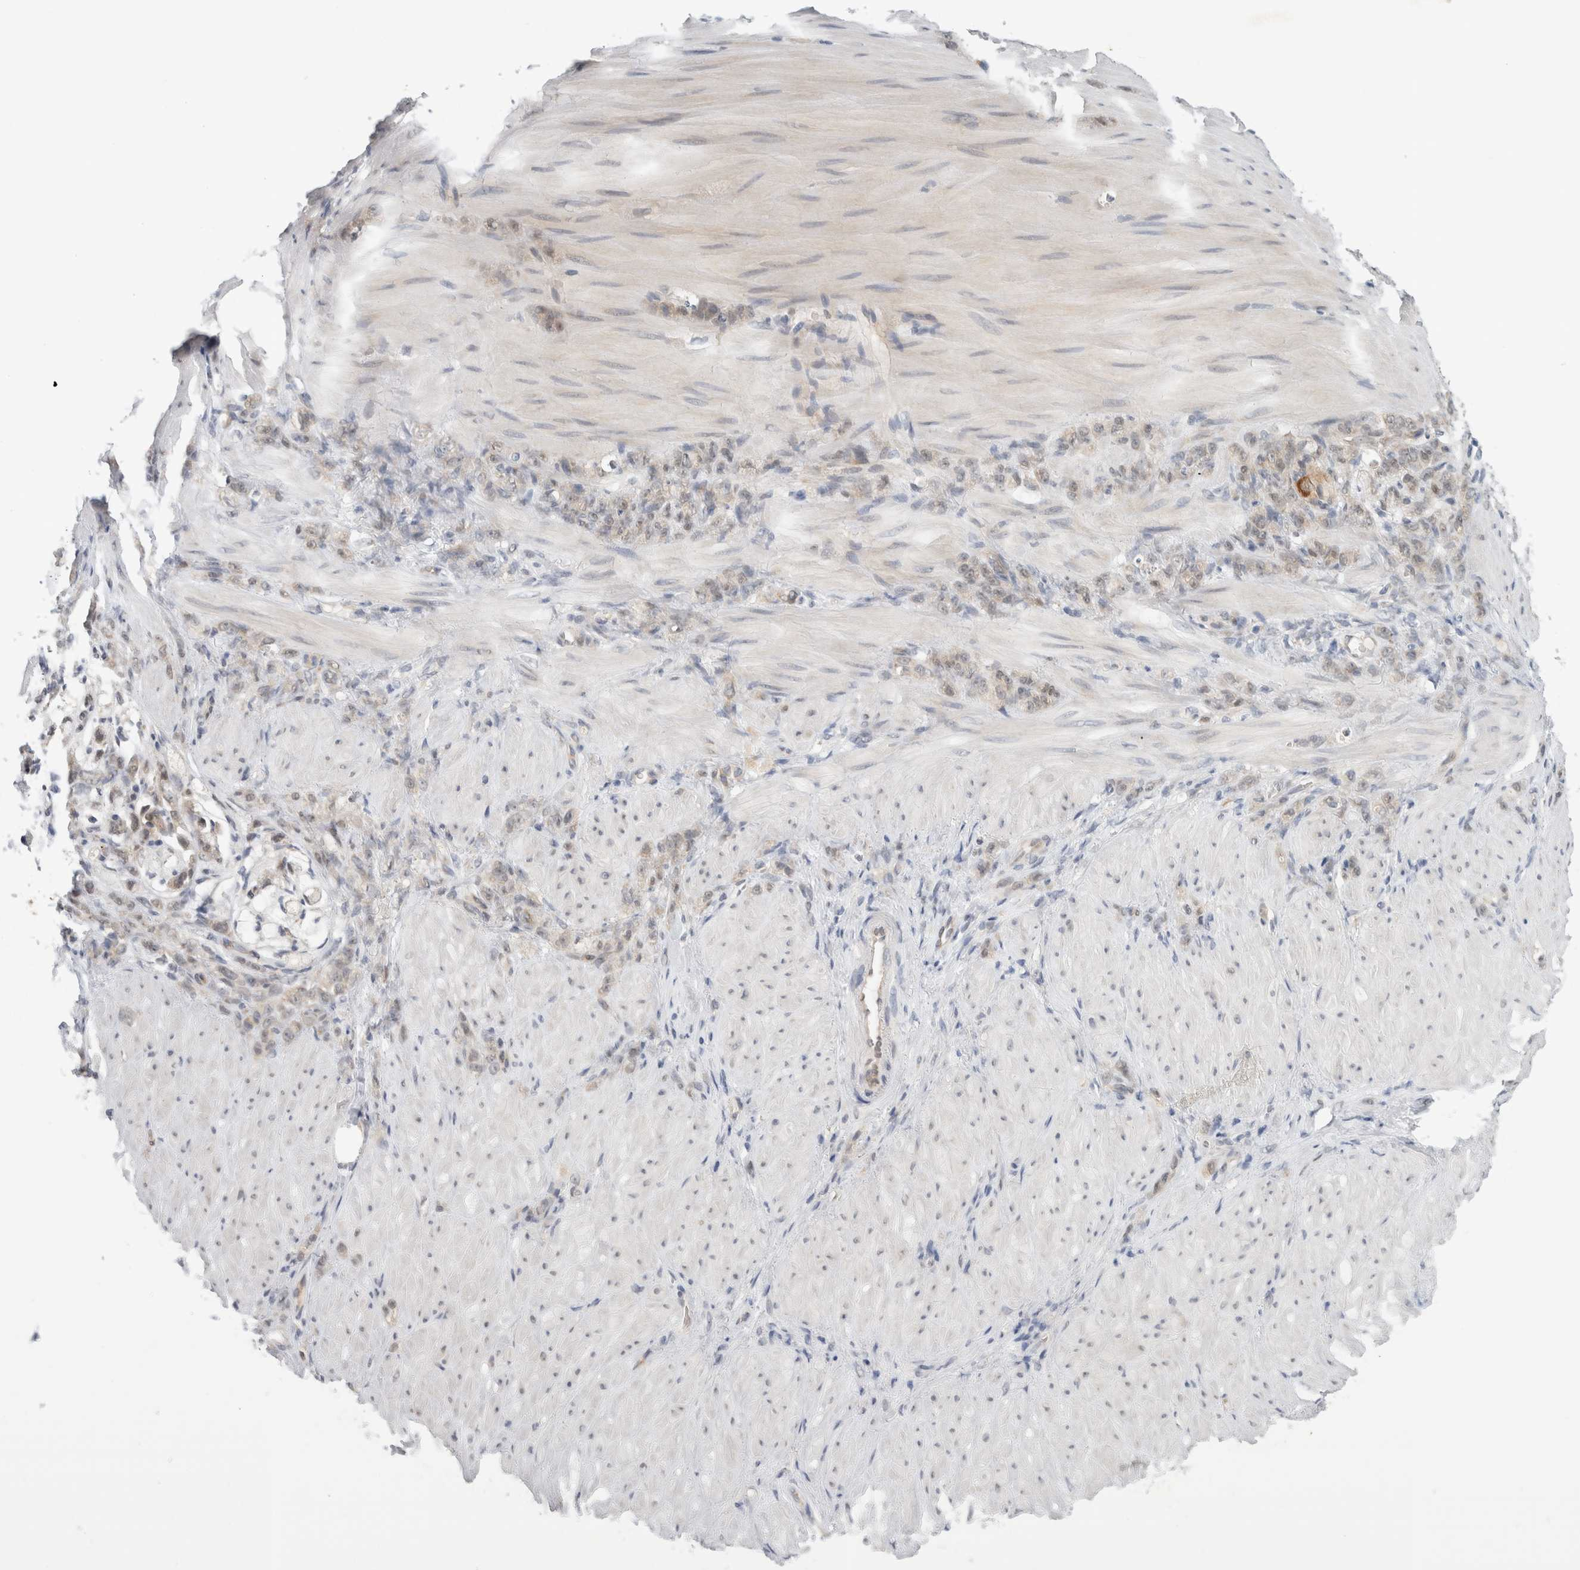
{"staining": {"intensity": "weak", "quantity": "<25%", "location": "nuclear"}, "tissue": "stomach cancer", "cell_type": "Tumor cells", "image_type": "cancer", "snomed": [{"axis": "morphology", "description": "Normal tissue, NOS"}, {"axis": "morphology", "description": "Adenocarcinoma, NOS"}, {"axis": "topography", "description": "Stomach"}], "caption": "Adenocarcinoma (stomach) was stained to show a protein in brown. There is no significant positivity in tumor cells.", "gene": "EIF4G3", "patient": {"sex": "male", "age": 82}}